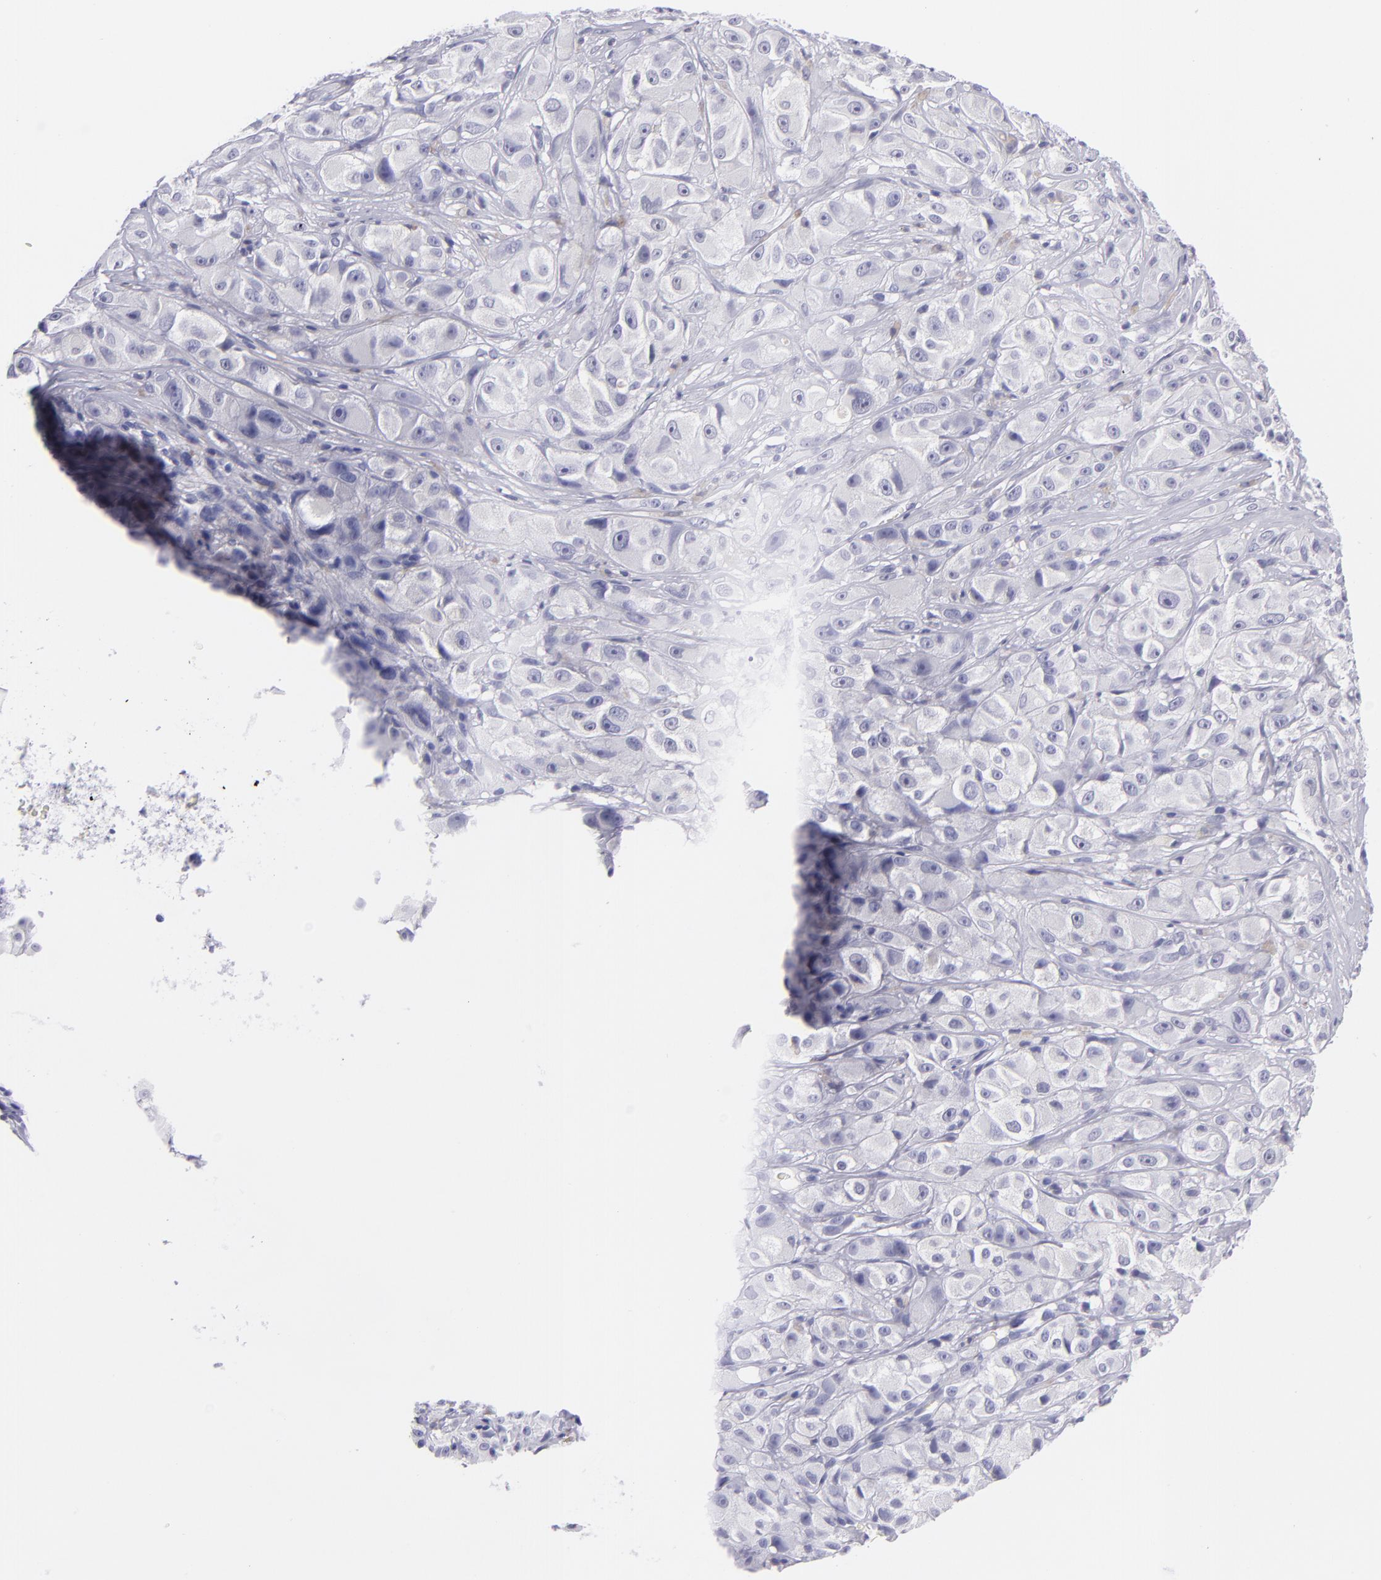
{"staining": {"intensity": "negative", "quantity": "none", "location": "none"}, "tissue": "melanoma", "cell_type": "Tumor cells", "image_type": "cancer", "snomed": [{"axis": "morphology", "description": "Malignant melanoma, NOS"}, {"axis": "topography", "description": "Skin"}], "caption": "Malignant melanoma was stained to show a protein in brown. There is no significant staining in tumor cells.", "gene": "CNP", "patient": {"sex": "male", "age": 56}}